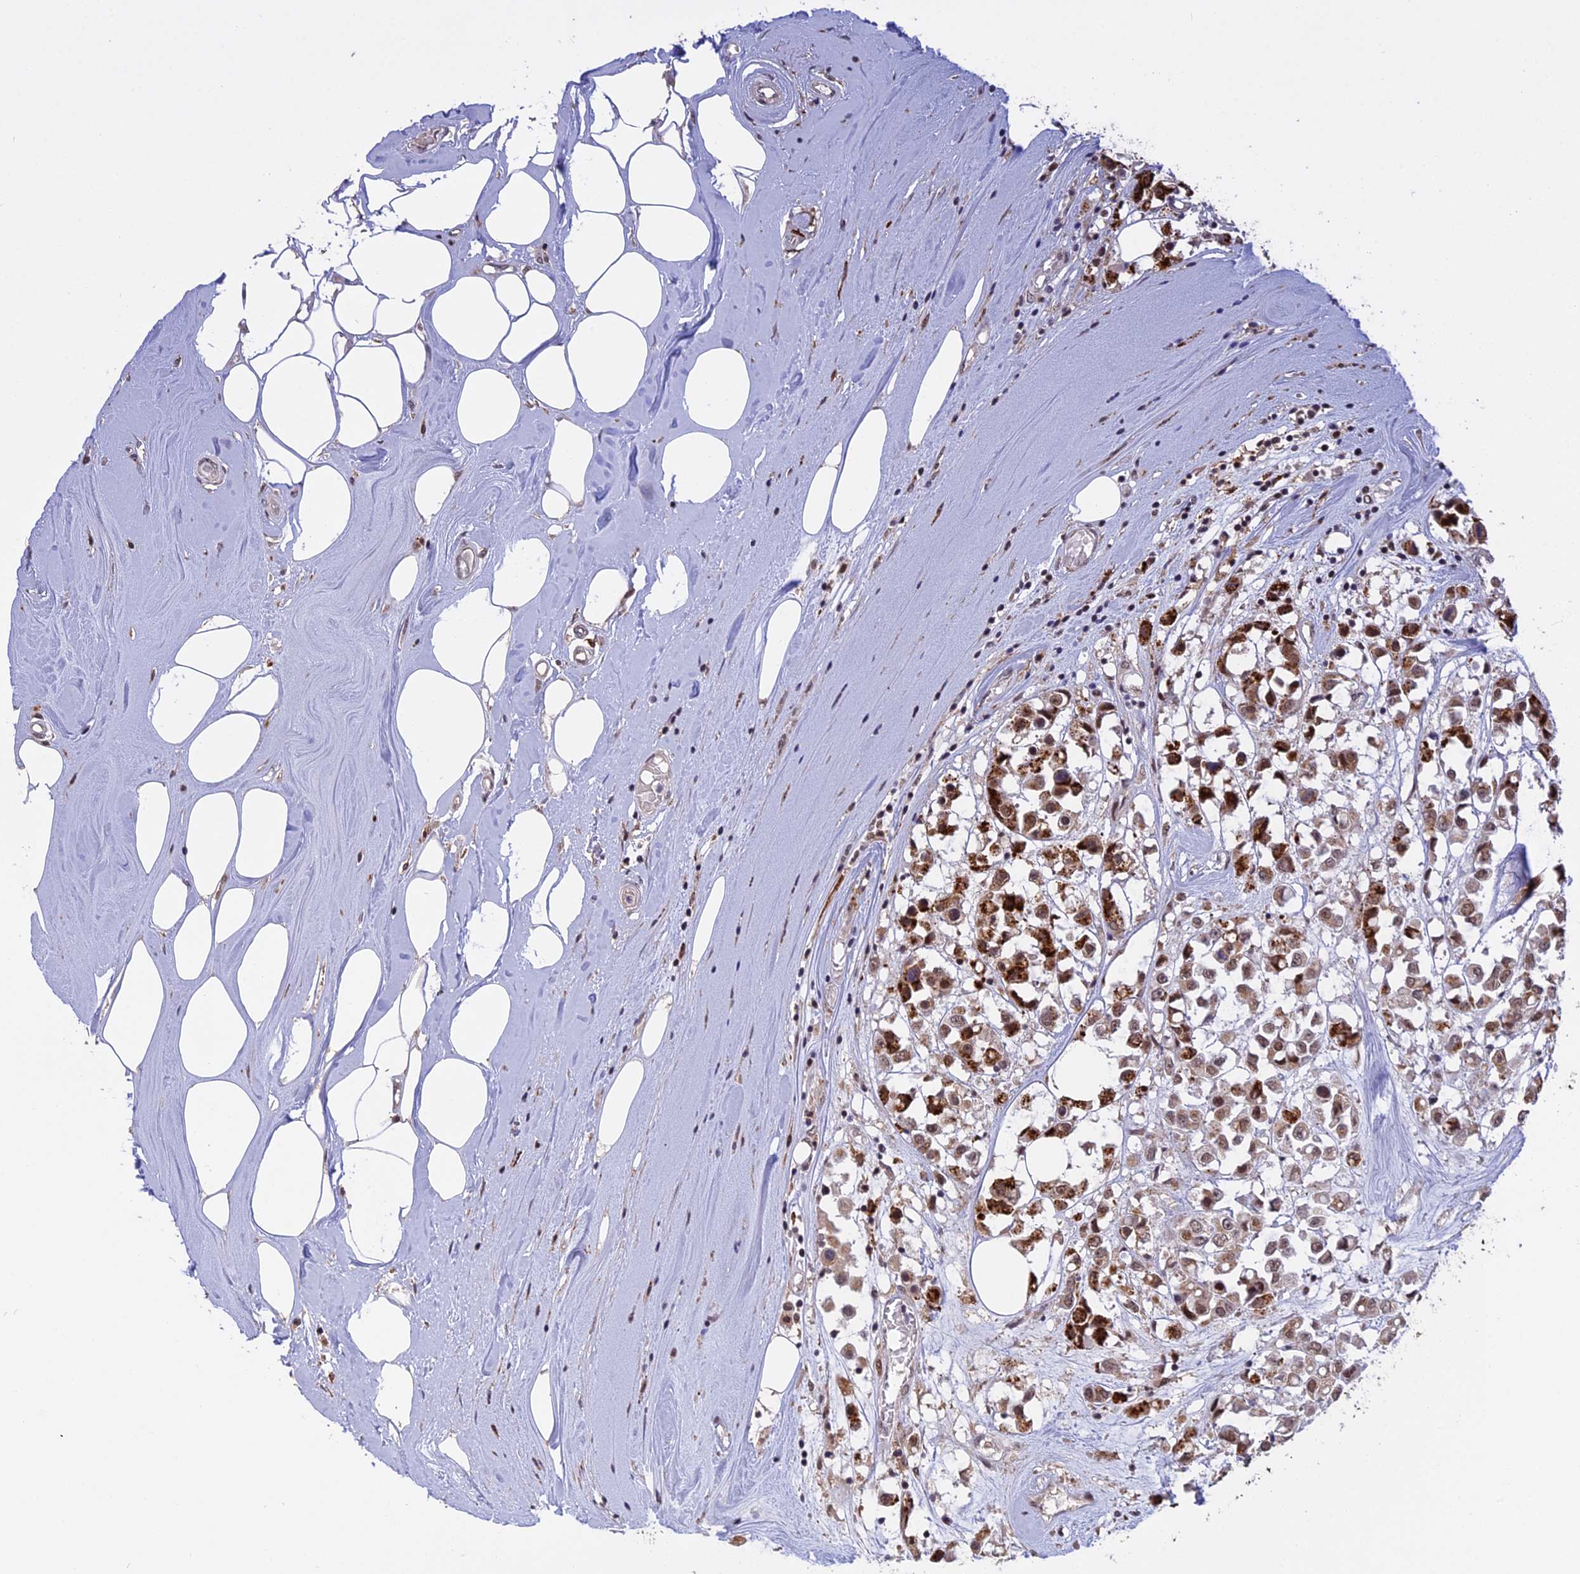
{"staining": {"intensity": "strong", "quantity": "<25%", "location": "cytoplasmic/membranous"}, "tissue": "breast cancer", "cell_type": "Tumor cells", "image_type": "cancer", "snomed": [{"axis": "morphology", "description": "Duct carcinoma"}, {"axis": "topography", "description": "Breast"}], "caption": "Breast cancer (intraductal carcinoma) stained with a brown dye demonstrates strong cytoplasmic/membranous positive expression in approximately <25% of tumor cells.", "gene": "POLR2C", "patient": {"sex": "female", "age": 61}}